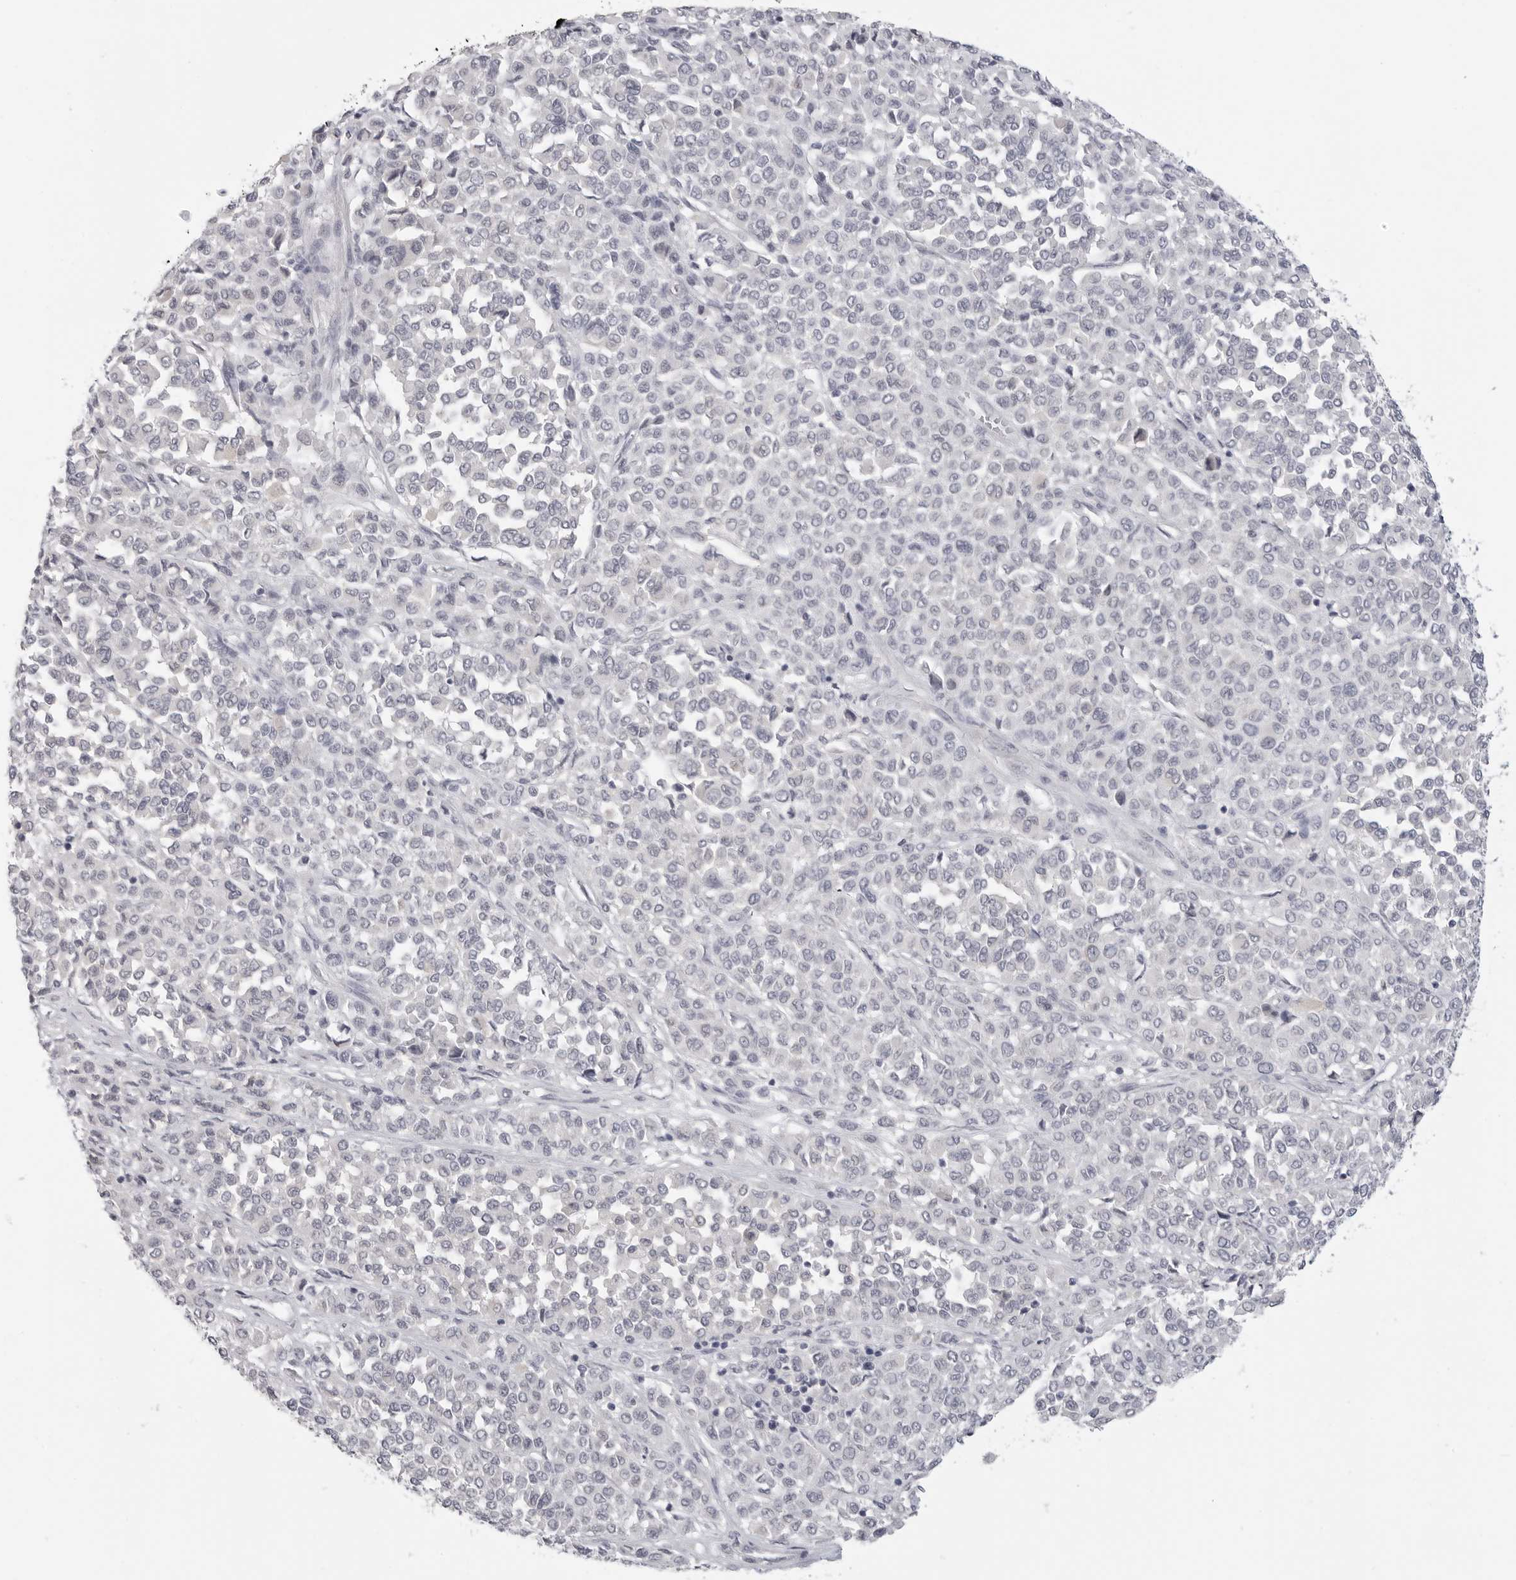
{"staining": {"intensity": "negative", "quantity": "none", "location": "none"}, "tissue": "melanoma", "cell_type": "Tumor cells", "image_type": "cancer", "snomed": [{"axis": "morphology", "description": "Malignant melanoma, Metastatic site"}, {"axis": "topography", "description": "Pancreas"}], "caption": "The IHC micrograph has no significant expression in tumor cells of melanoma tissue. (Brightfield microscopy of DAB immunohistochemistry at high magnification).", "gene": "HMGCS2", "patient": {"sex": "female", "age": 30}}